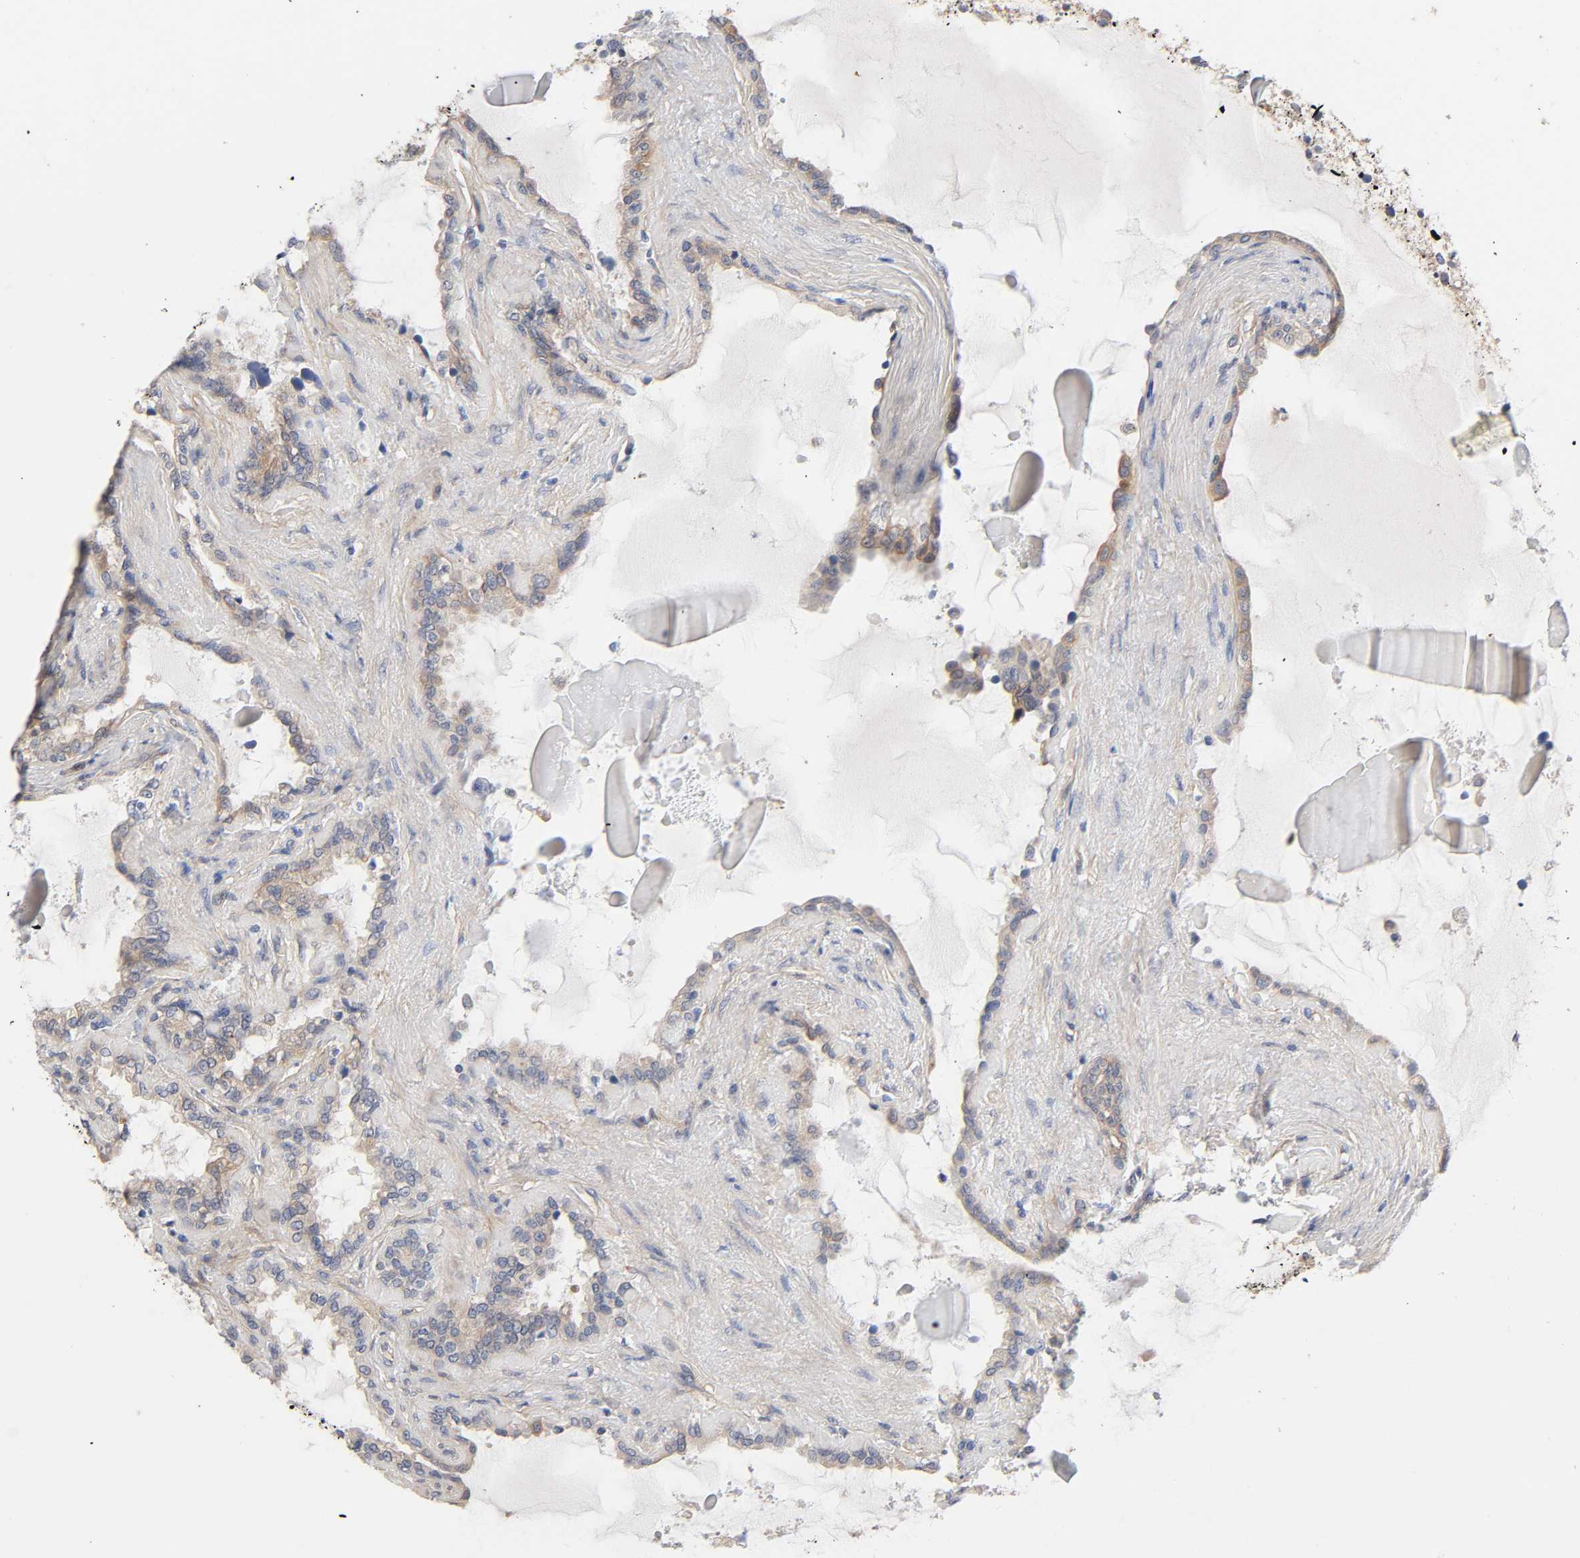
{"staining": {"intensity": "moderate", "quantity": ">75%", "location": "cytoplasmic/membranous"}, "tissue": "seminal vesicle", "cell_type": "Glandular cells", "image_type": "normal", "snomed": [{"axis": "morphology", "description": "Normal tissue, NOS"}, {"axis": "morphology", "description": "Inflammation, NOS"}, {"axis": "topography", "description": "Urinary bladder"}, {"axis": "topography", "description": "Prostate"}, {"axis": "topography", "description": "Seminal veicle"}], "caption": "Seminal vesicle stained for a protein (brown) shows moderate cytoplasmic/membranous positive positivity in approximately >75% of glandular cells.", "gene": "RAB13", "patient": {"sex": "male", "age": 82}}